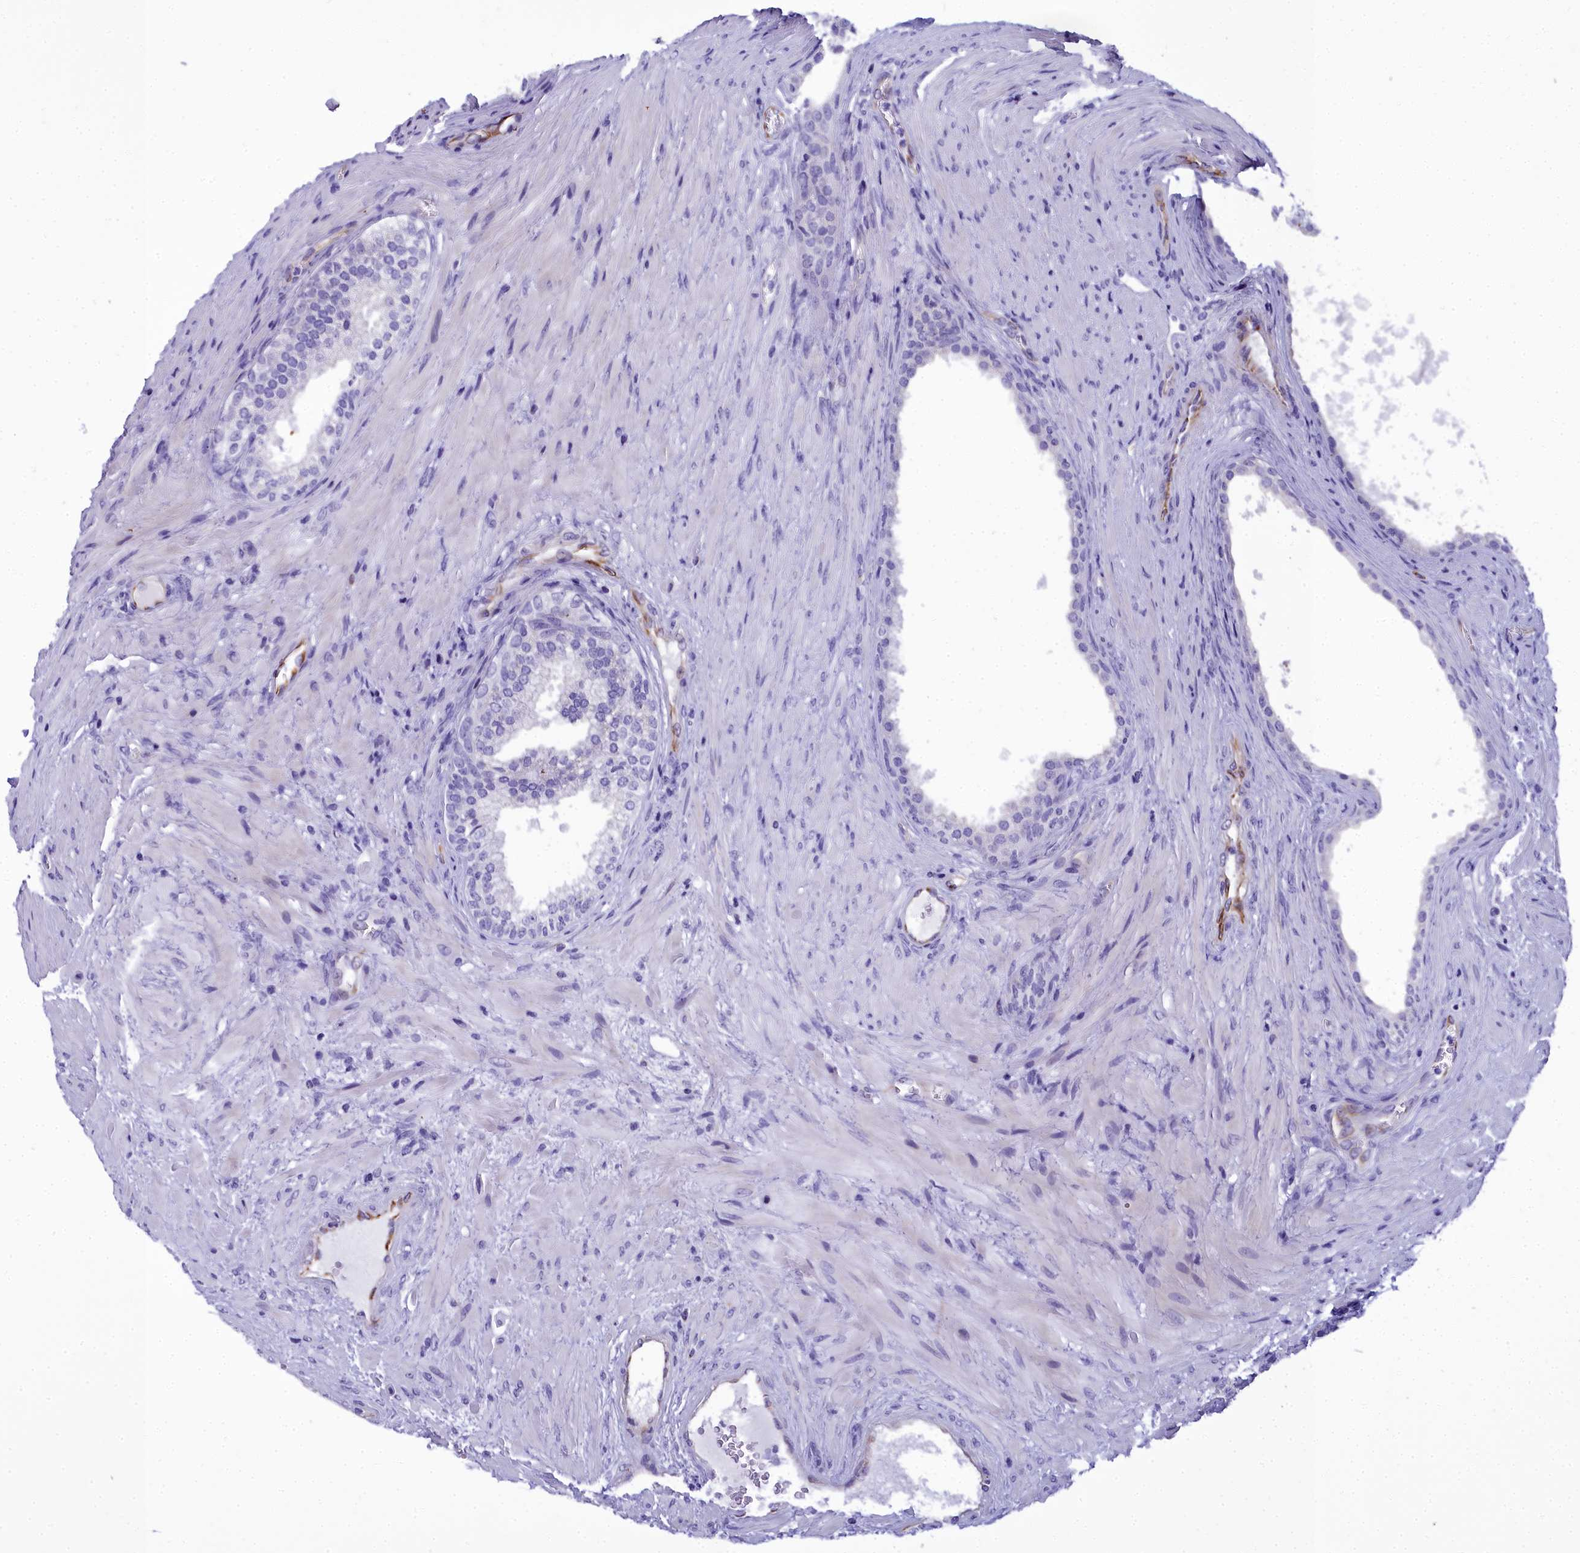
{"staining": {"intensity": "negative", "quantity": "none", "location": "none"}, "tissue": "prostate", "cell_type": "Glandular cells", "image_type": "normal", "snomed": [{"axis": "morphology", "description": "Normal tissue, NOS"}, {"axis": "topography", "description": "Prostate"}], "caption": "Immunohistochemical staining of unremarkable prostate exhibits no significant positivity in glandular cells. Nuclei are stained in blue.", "gene": "TIMM22", "patient": {"sex": "male", "age": 76}}